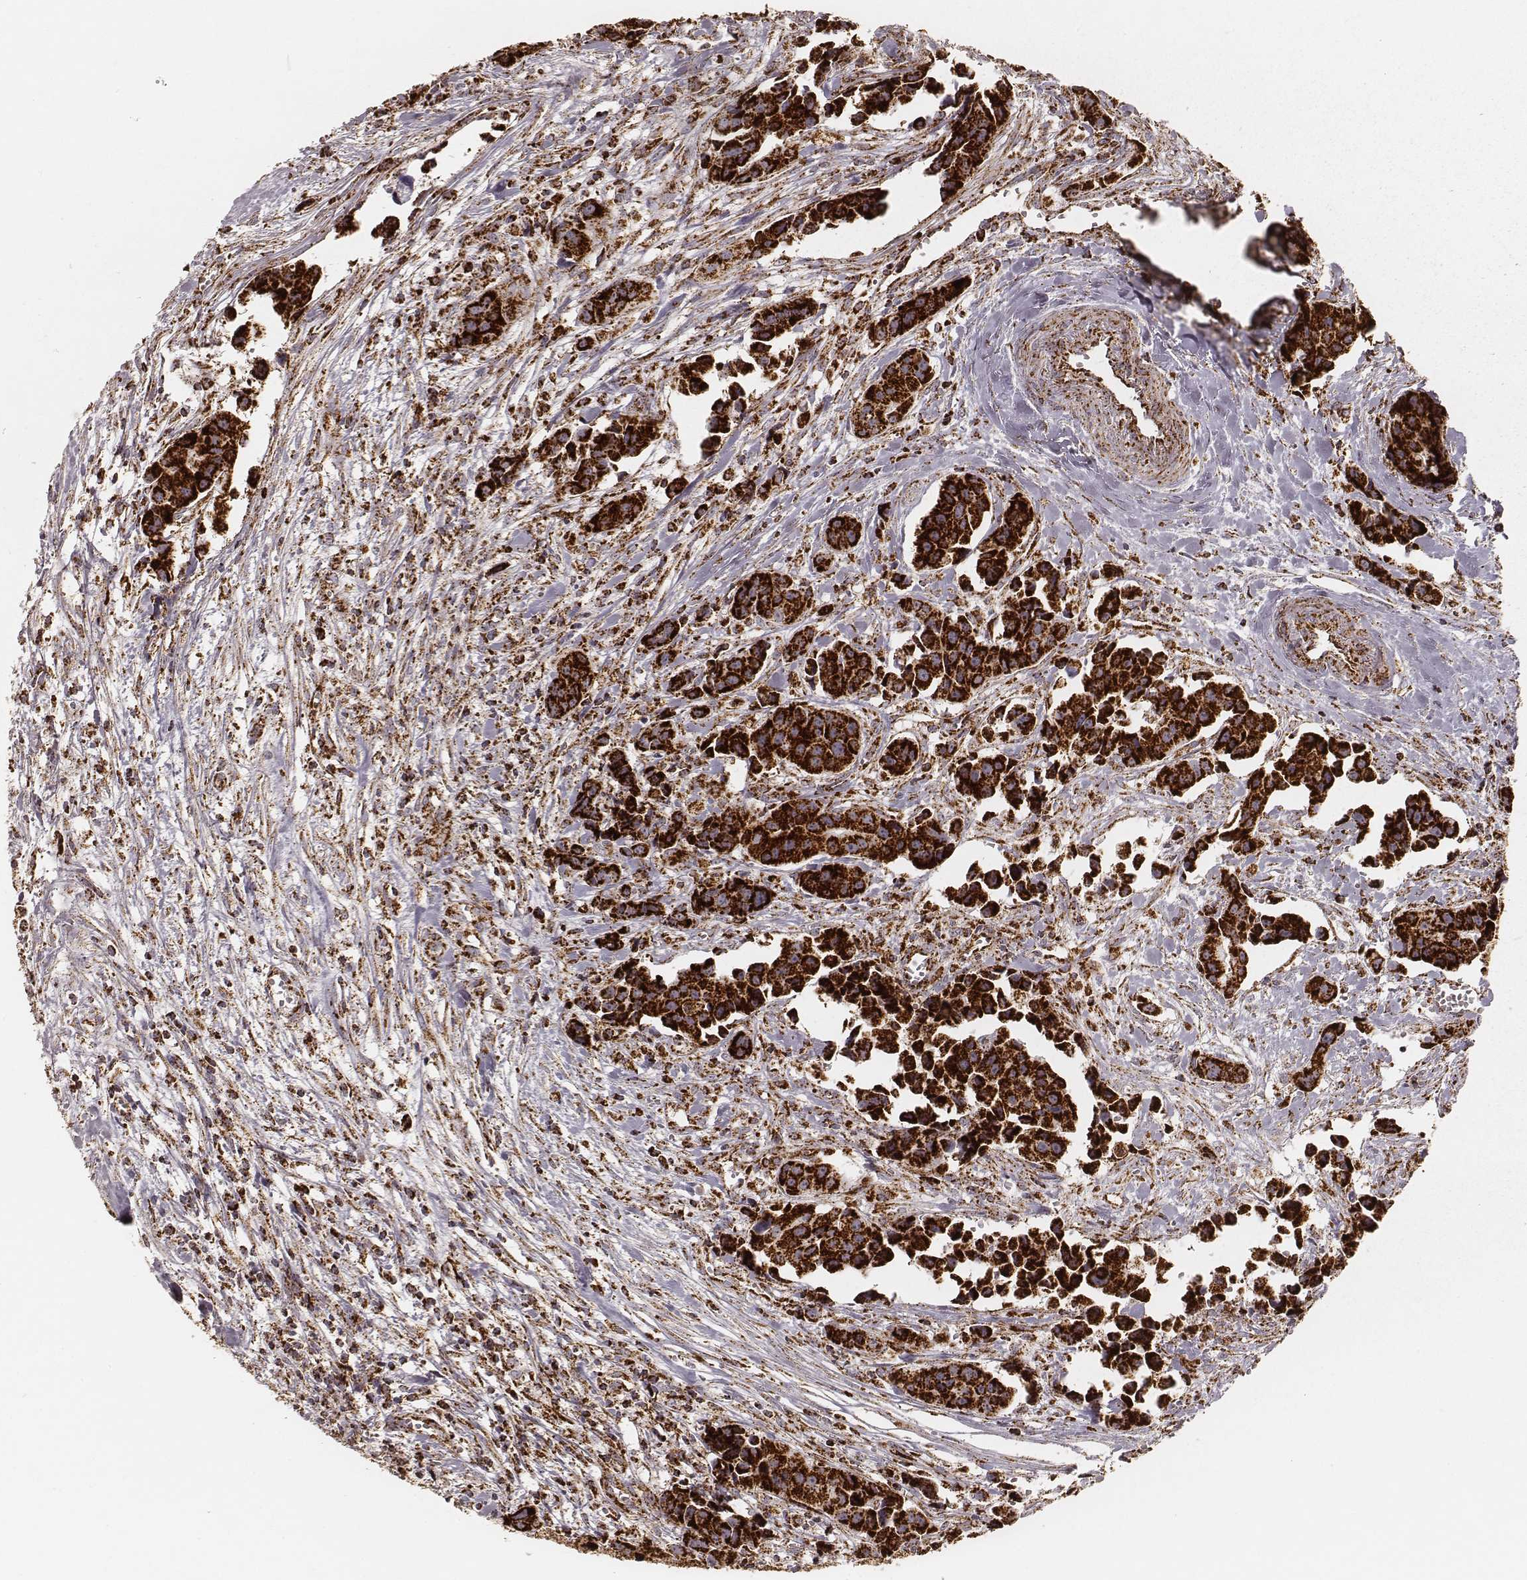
{"staining": {"intensity": "strong", "quantity": ">75%", "location": "cytoplasmic/membranous"}, "tissue": "head and neck cancer", "cell_type": "Tumor cells", "image_type": "cancer", "snomed": [{"axis": "morphology", "description": "Adenocarcinoma, NOS"}, {"axis": "topography", "description": "Head-Neck"}], "caption": "Head and neck adenocarcinoma tissue displays strong cytoplasmic/membranous expression in approximately >75% of tumor cells, visualized by immunohistochemistry. The staining was performed using DAB (3,3'-diaminobenzidine) to visualize the protein expression in brown, while the nuclei were stained in blue with hematoxylin (Magnification: 20x).", "gene": "CS", "patient": {"sex": "male", "age": 76}}